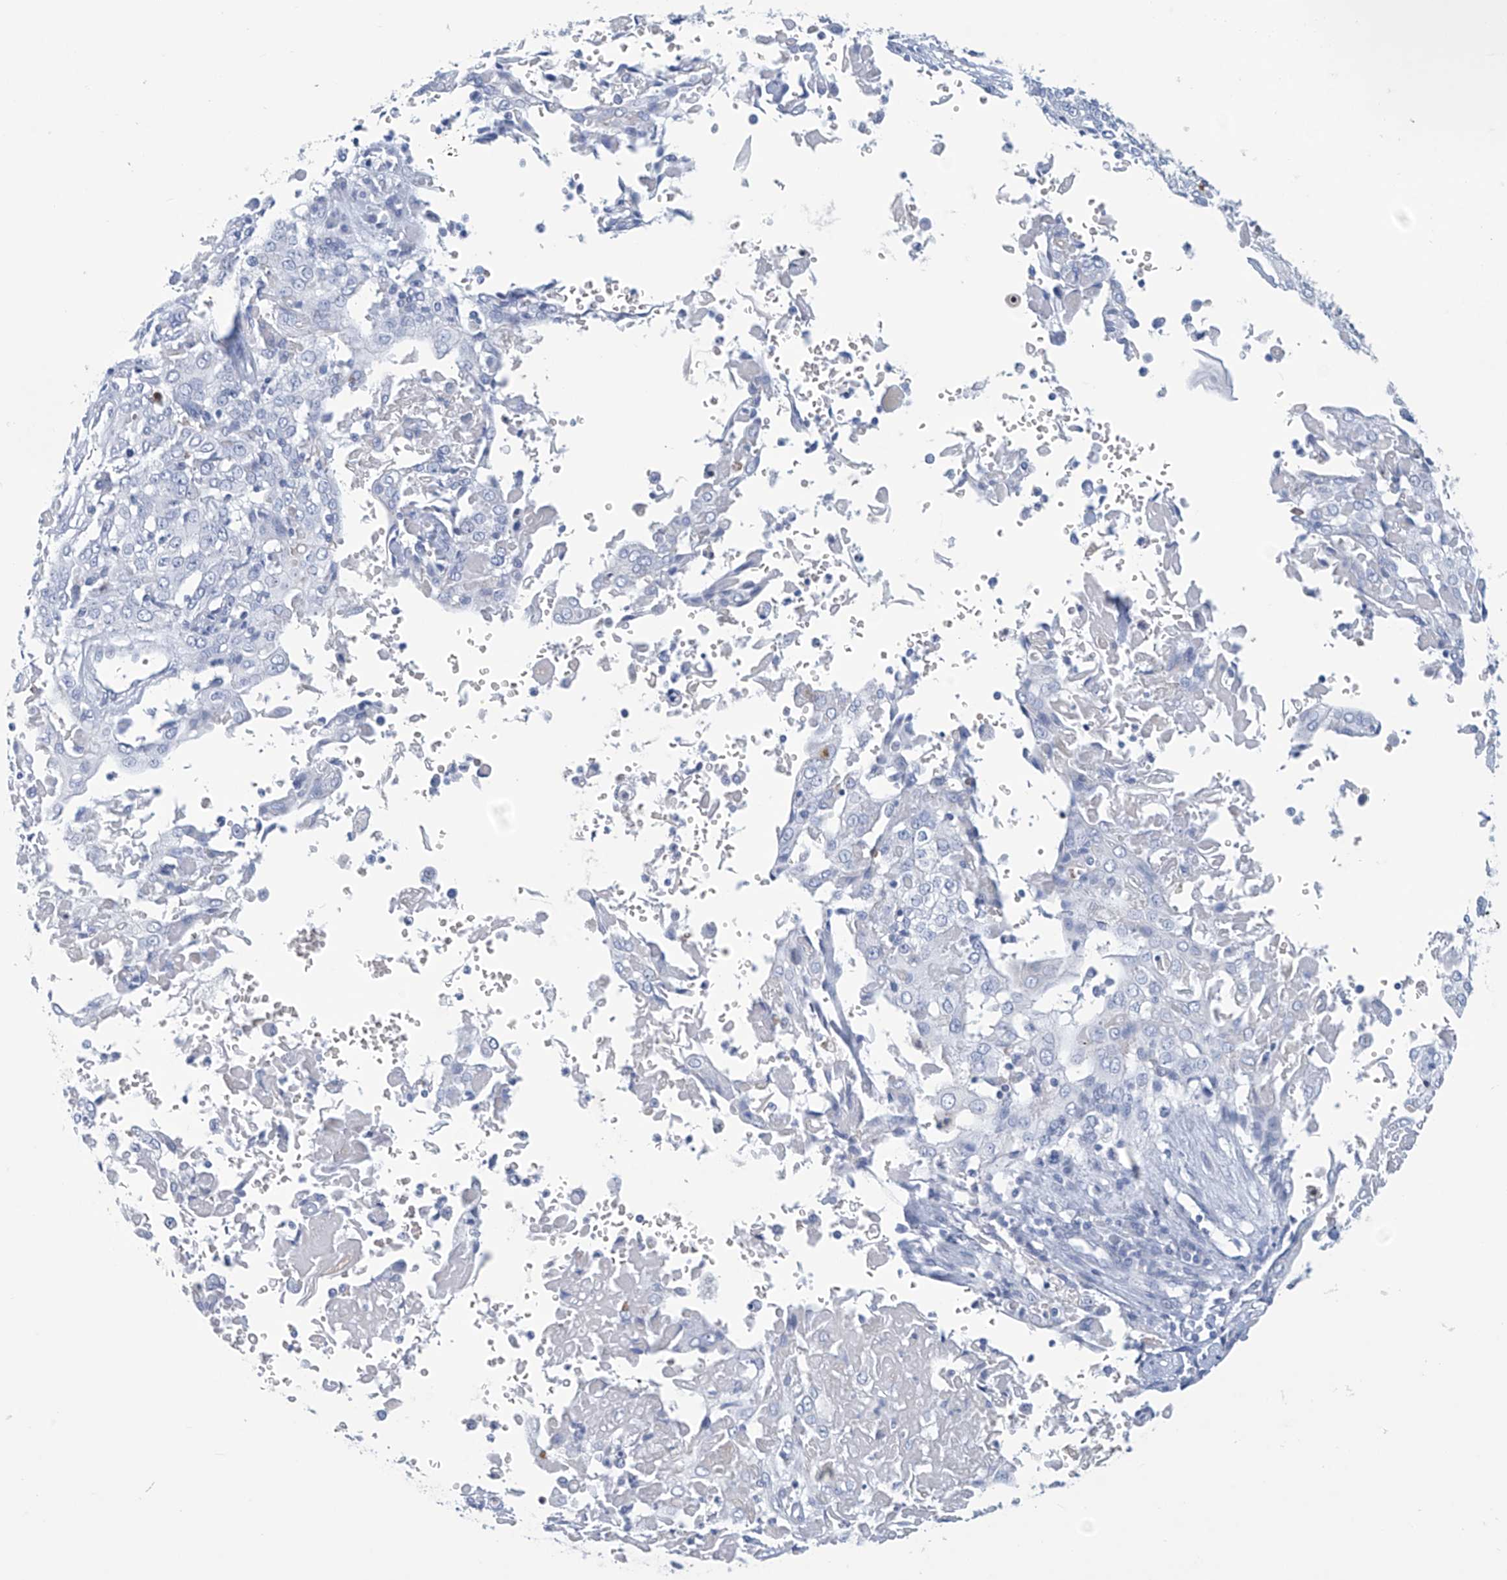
{"staining": {"intensity": "negative", "quantity": "none", "location": "none"}, "tissue": "cervical cancer", "cell_type": "Tumor cells", "image_type": "cancer", "snomed": [{"axis": "morphology", "description": "Squamous cell carcinoma, NOS"}, {"axis": "topography", "description": "Cervix"}], "caption": "Immunohistochemistry (IHC) photomicrograph of cervical cancer stained for a protein (brown), which demonstrates no expression in tumor cells. The staining was performed using DAB (3,3'-diaminobenzidine) to visualize the protein expression in brown, while the nuclei were stained in blue with hematoxylin (Magnification: 20x).", "gene": "DSP", "patient": {"sex": "female", "age": 39}}